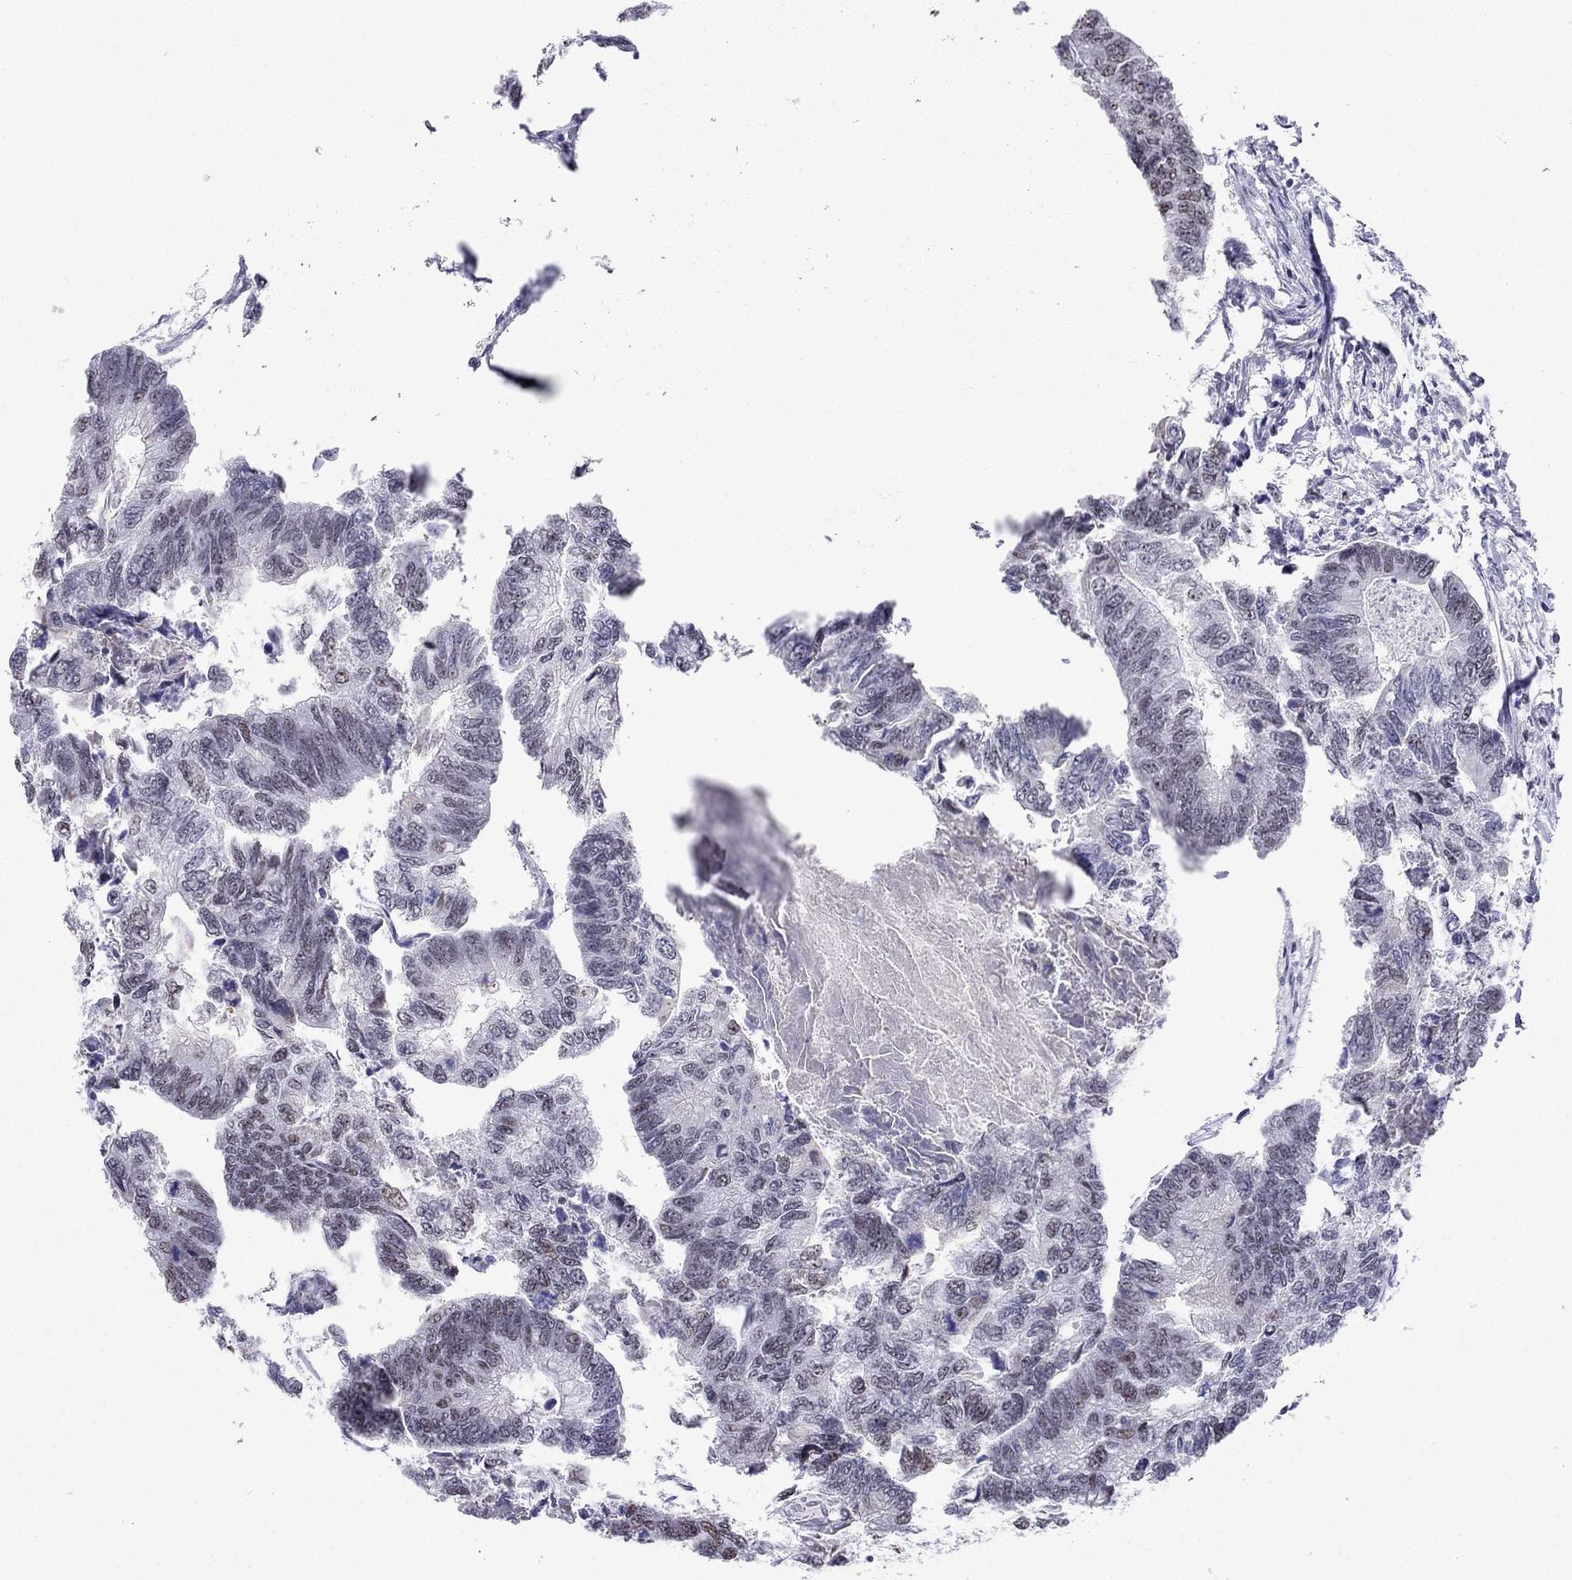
{"staining": {"intensity": "weak", "quantity": "25%-75%", "location": "nuclear"}, "tissue": "colorectal cancer", "cell_type": "Tumor cells", "image_type": "cancer", "snomed": [{"axis": "morphology", "description": "Adenocarcinoma, NOS"}, {"axis": "topography", "description": "Colon"}], "caption": "IHC photomicrograph of human adenocarcinoma (colorectal) stained for a protein (brown), which reveals low levels of weak nuclear staining in about 25%-75% of tumor cells.", "gene": "PPM1G", "patient": {"sex": "female", "age": 65}}